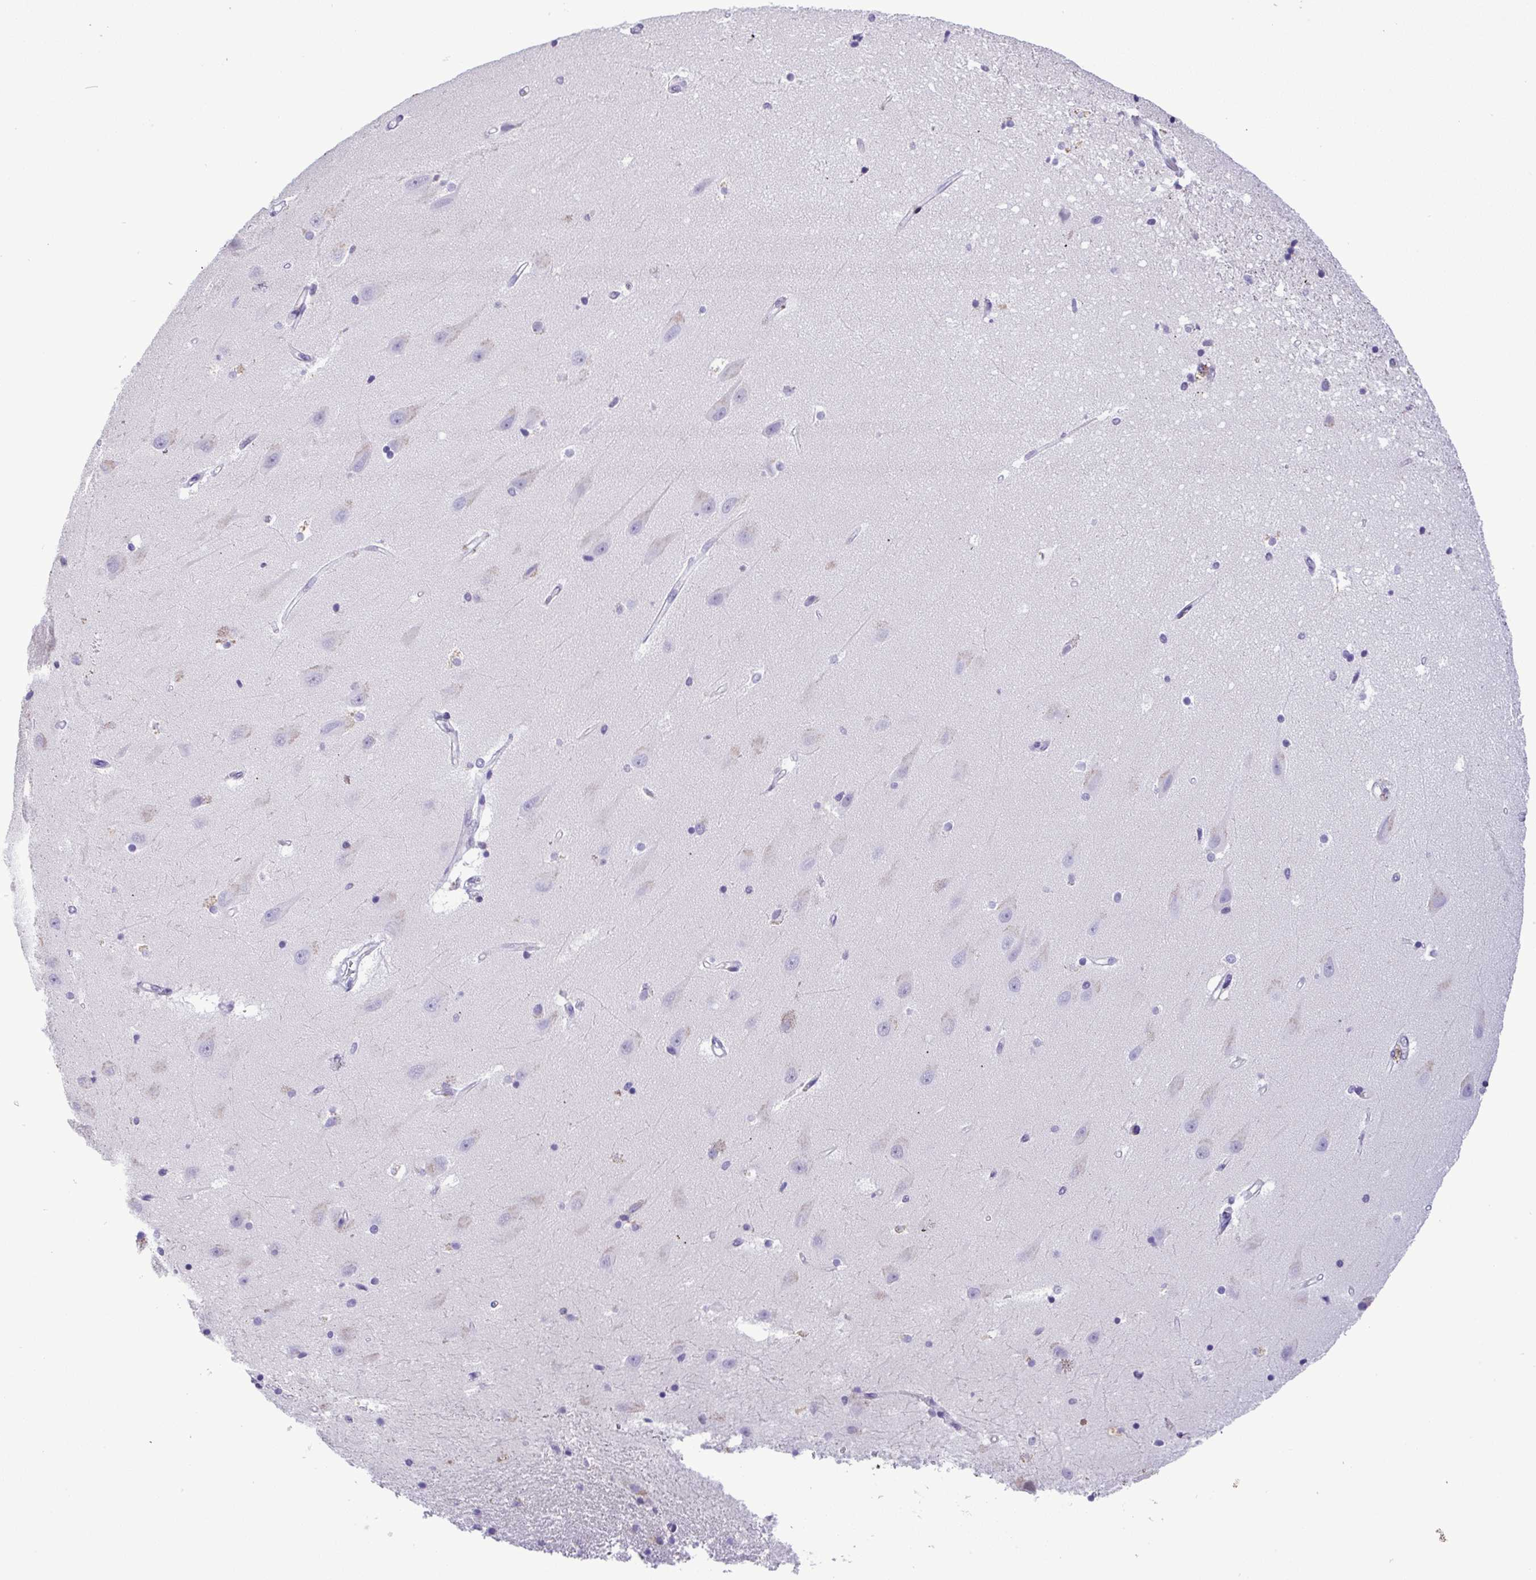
{"staining": {"intensity": "negative", "quantity": "none", "location": "none"}, "tissue": "hippocampus", "cell_type": "Glial cells", "image_type": "normal", "snomed": [{"axis": "morphology", "description": "Normal tissue, NOS"}, {"axis": "topography", "description": "Hippocampus"}], "caption": "Immunohistochemical staining of benign hippocampus shows no significant expression in glial cells.", "gene": "YBX2", "patient": {"sex": "male", "age": 63}}